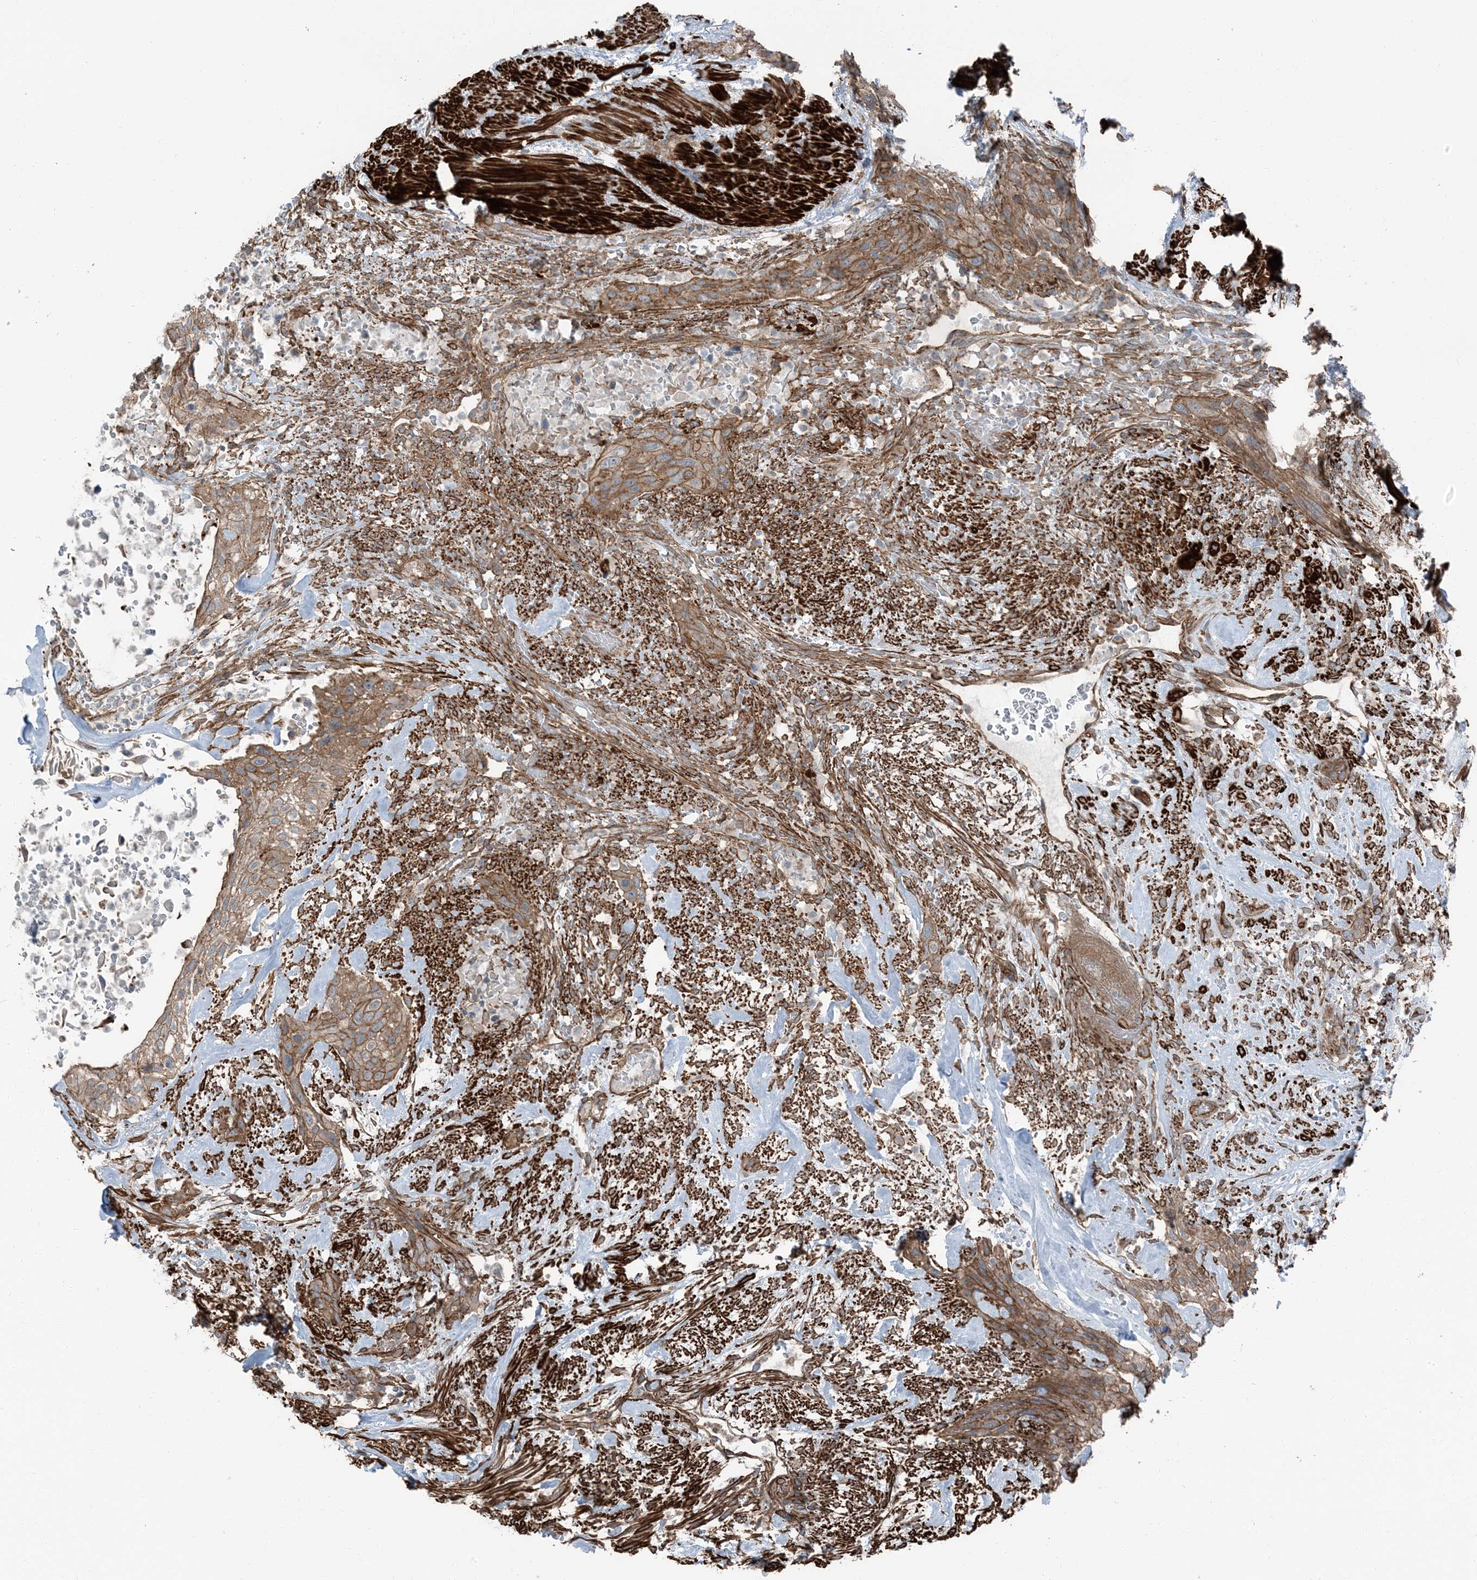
{"staining": {"intensity": "moderate", "quantity": ">75%", "location": "cytoplasmic/membranous"}, "tissue": "urothelial cancer", "cell_type": "Tumor cells", "image_type": "cancer", "snomed": [{"axis": "morphology", "description": "Urothelial carcinoma, High grade"}, {"axis": "topography", "description": "Urinary bladder"}], "caption": "This photomicrograph shows immunohistochemistry (IHC) staining of human urothelial cancer, with medium moderate cytoplasmic/membranous staining in approximately >75% of tumor cells.", "gene": "ZFP90", "patient": {"sex": "male", "age": 35}}